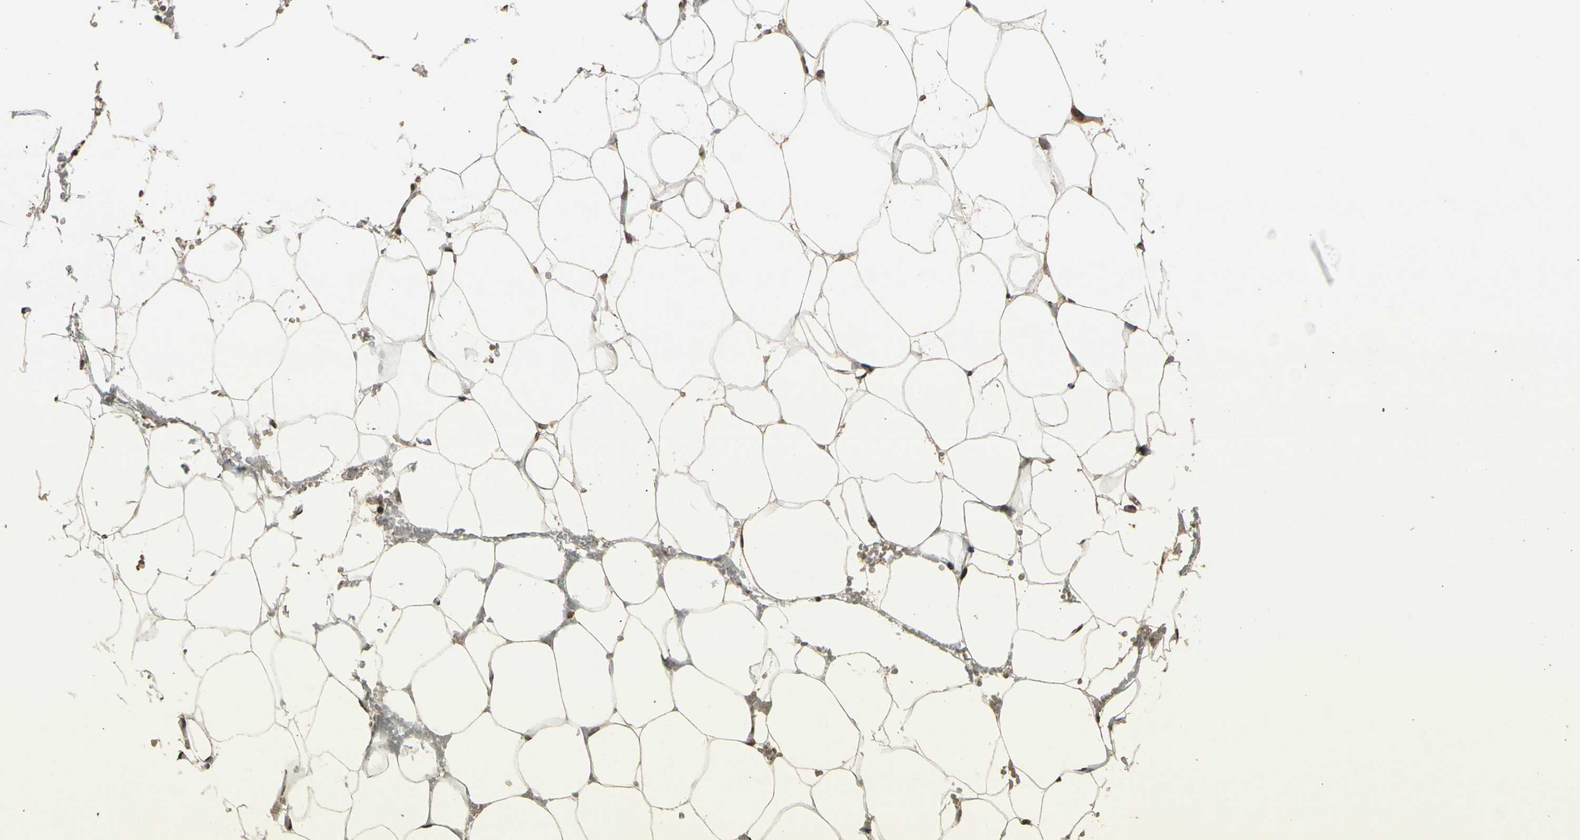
{"staining": {"intensity": "weak", "quantity": "25%-75%", "location": "cytoplasmic/membranous"}, "tissue": "adipose tissue", "cell_type": "Adipocytes", "image_type": "normal", "snomed": [{"axis": "morphology", "description": "Normal tissue, NOS"}, {"axis": "topography", "description": "Breast"}, {"axis": "topography", "description": "Adipose tissue"}], "caption": "Brown immunohistochemical staining in normal human adipose tissue demonstrates weak cytoplasmic/membranous expression in approximately 25%-75% of adipocytes.", "gene": "GLRX", "patient": {"sex": "female", "age": 25}}